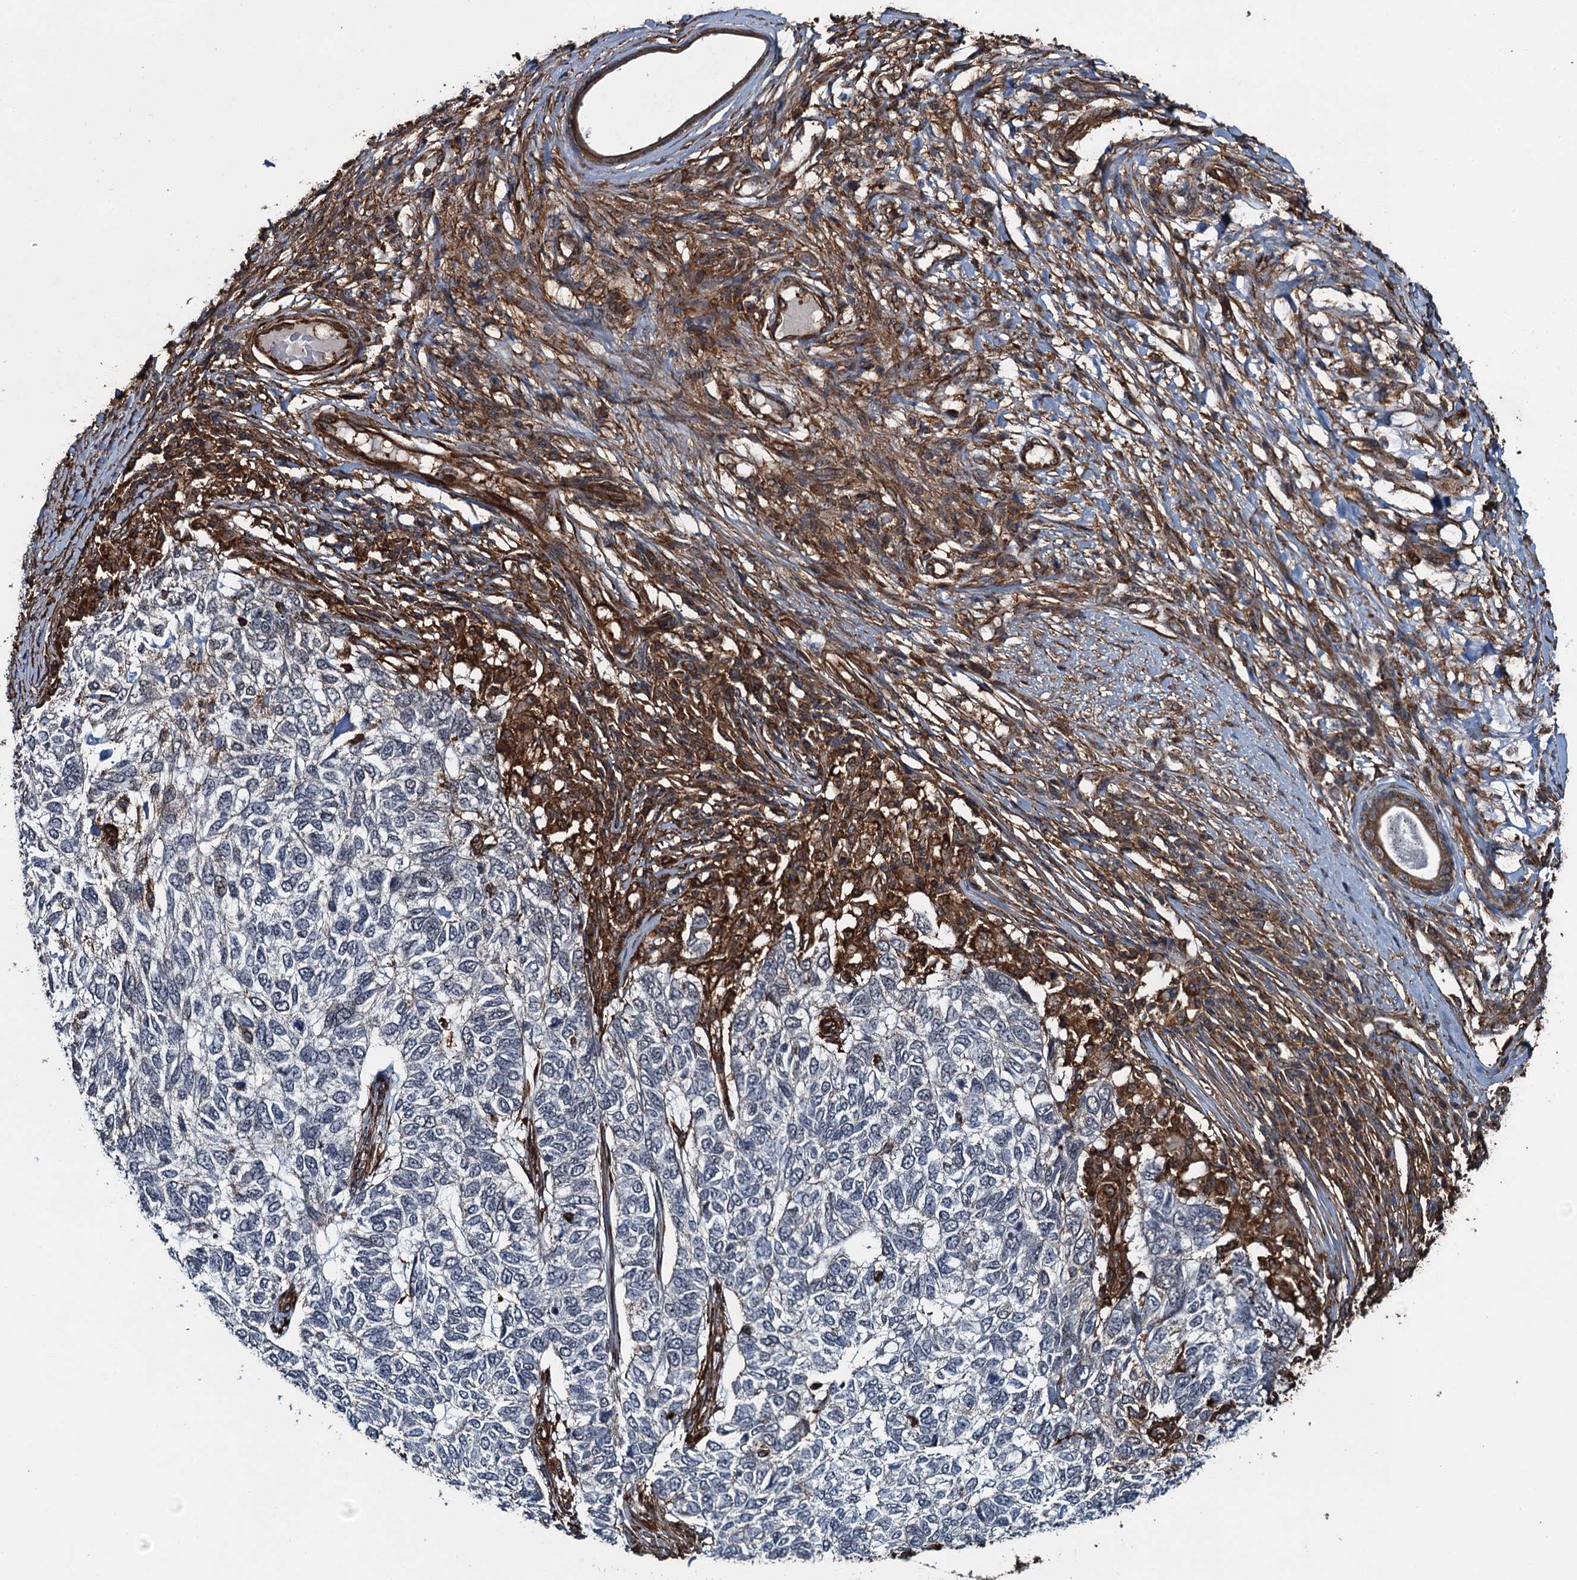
{"staining": {"intensity": "negative", "quantity": "none", "location": "none"}, "tissue": "skin cancer", "cell_type": "Tumor cells", "image_type": "cancer", "snomed": [{"axis": "morphology", "description": "Basal cell carcinoma"}, {"axis": "topography", "description": "Skin"}], "caption": "Photomicrograph shows no significant protein staining in tumor cells of skin basal cell carcinoma.", "gene": "WHAMM", "patient": {"sex": "female", "age": 65}}